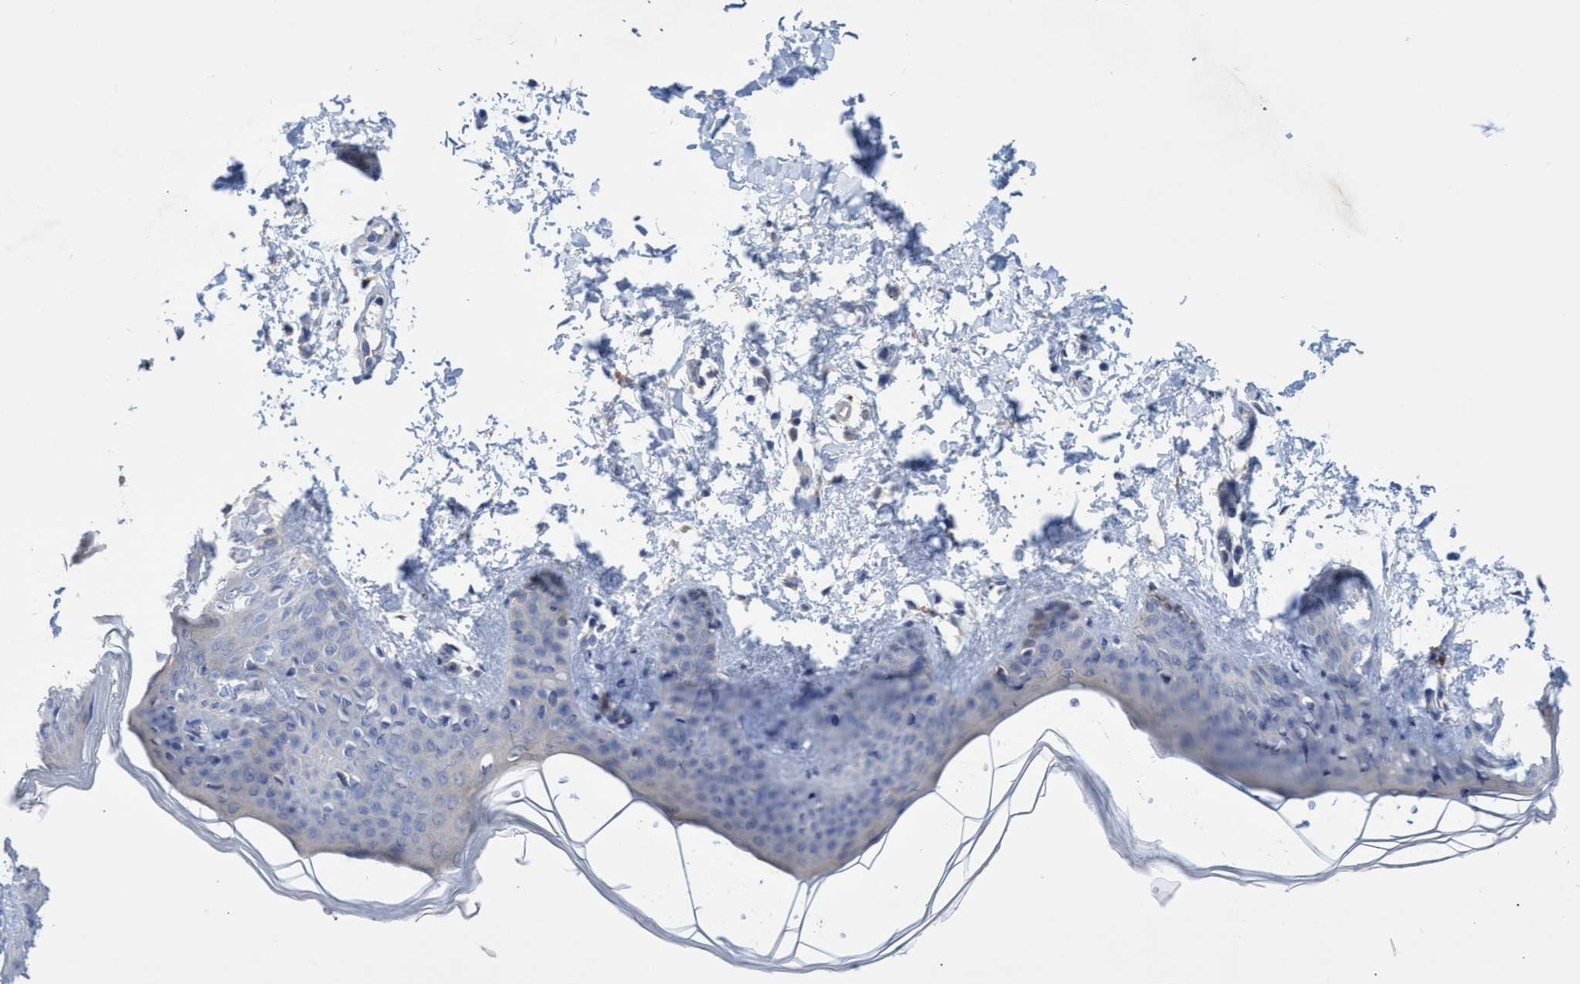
{"staining": {"intensity": "negative", "quantity": "none", "location": "none"}, "tissue": "skin", "cell_type": "Fibroblasts", "image_type": "normal", "snomed": [{"axis": "morphology", "description": "Normal tissue, NOS"}, {"axis": "topography", "description": "Skin"}], "caption": "A high-resolution photomicrograph shows IHC staining of normal skin, which shows no significant positivity in fibroblasts. Nuclei are stained in blue.", "gene": "SVEP1", "patient": {"sex": "female", "age": 17}}